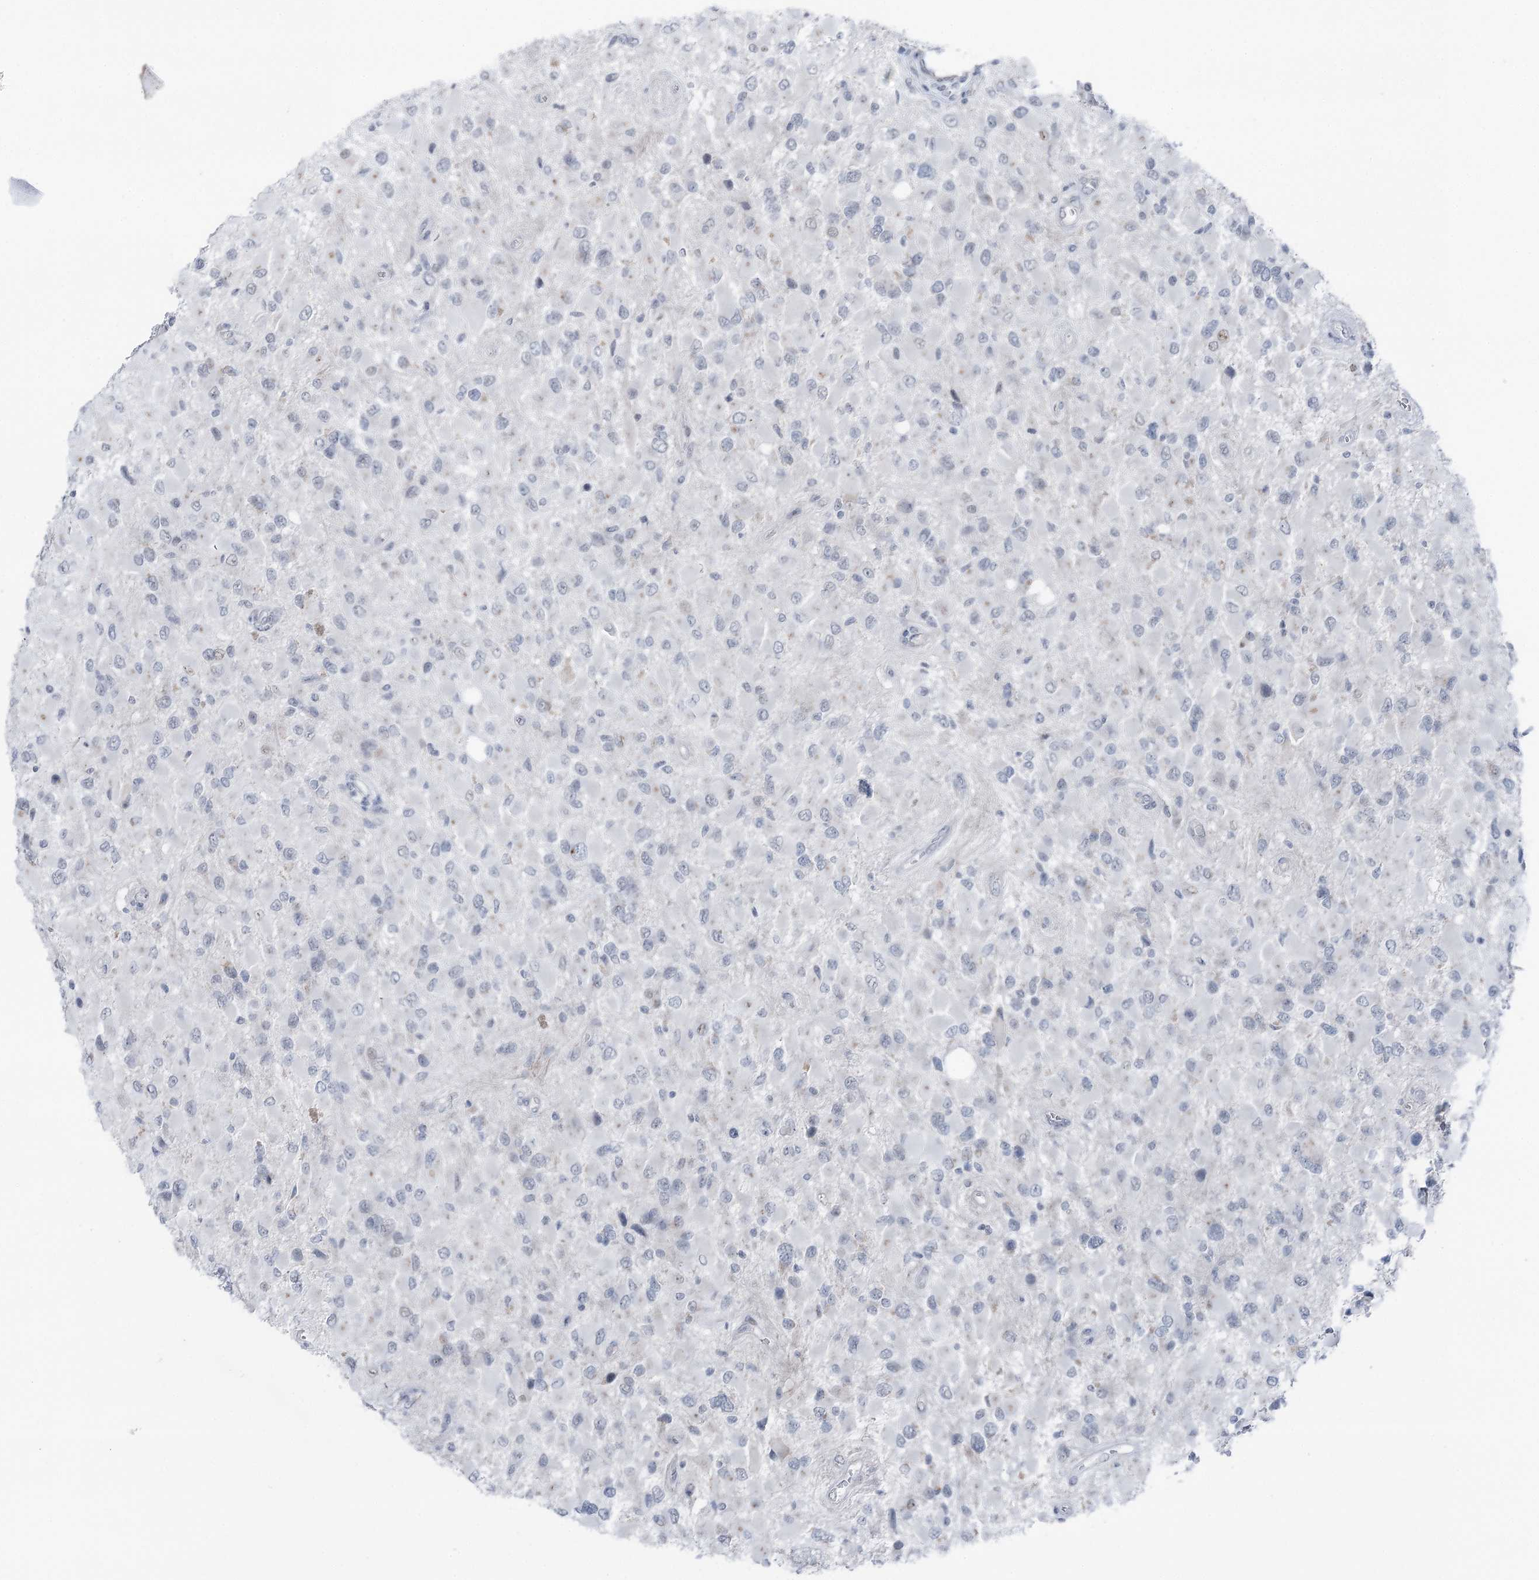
{"staining": {"intensity": "negative", "quantity": "none", "location": "none"}, "tissue": "glioma", "cell_type": "Tumor cells", "image_type": "cancer", "snomed": [{"axis": "morphology", "description": "Glioma, malignant, High grade"}, {"axis": "topography", "description": "Brain"}], "caption": "DAB immunohistochemical staining of human malignant glioma (high-grade) displays no significant expression in tumor cells.", "gene": "STEEP1", "patient": {"sex": "male", "age": 53}}